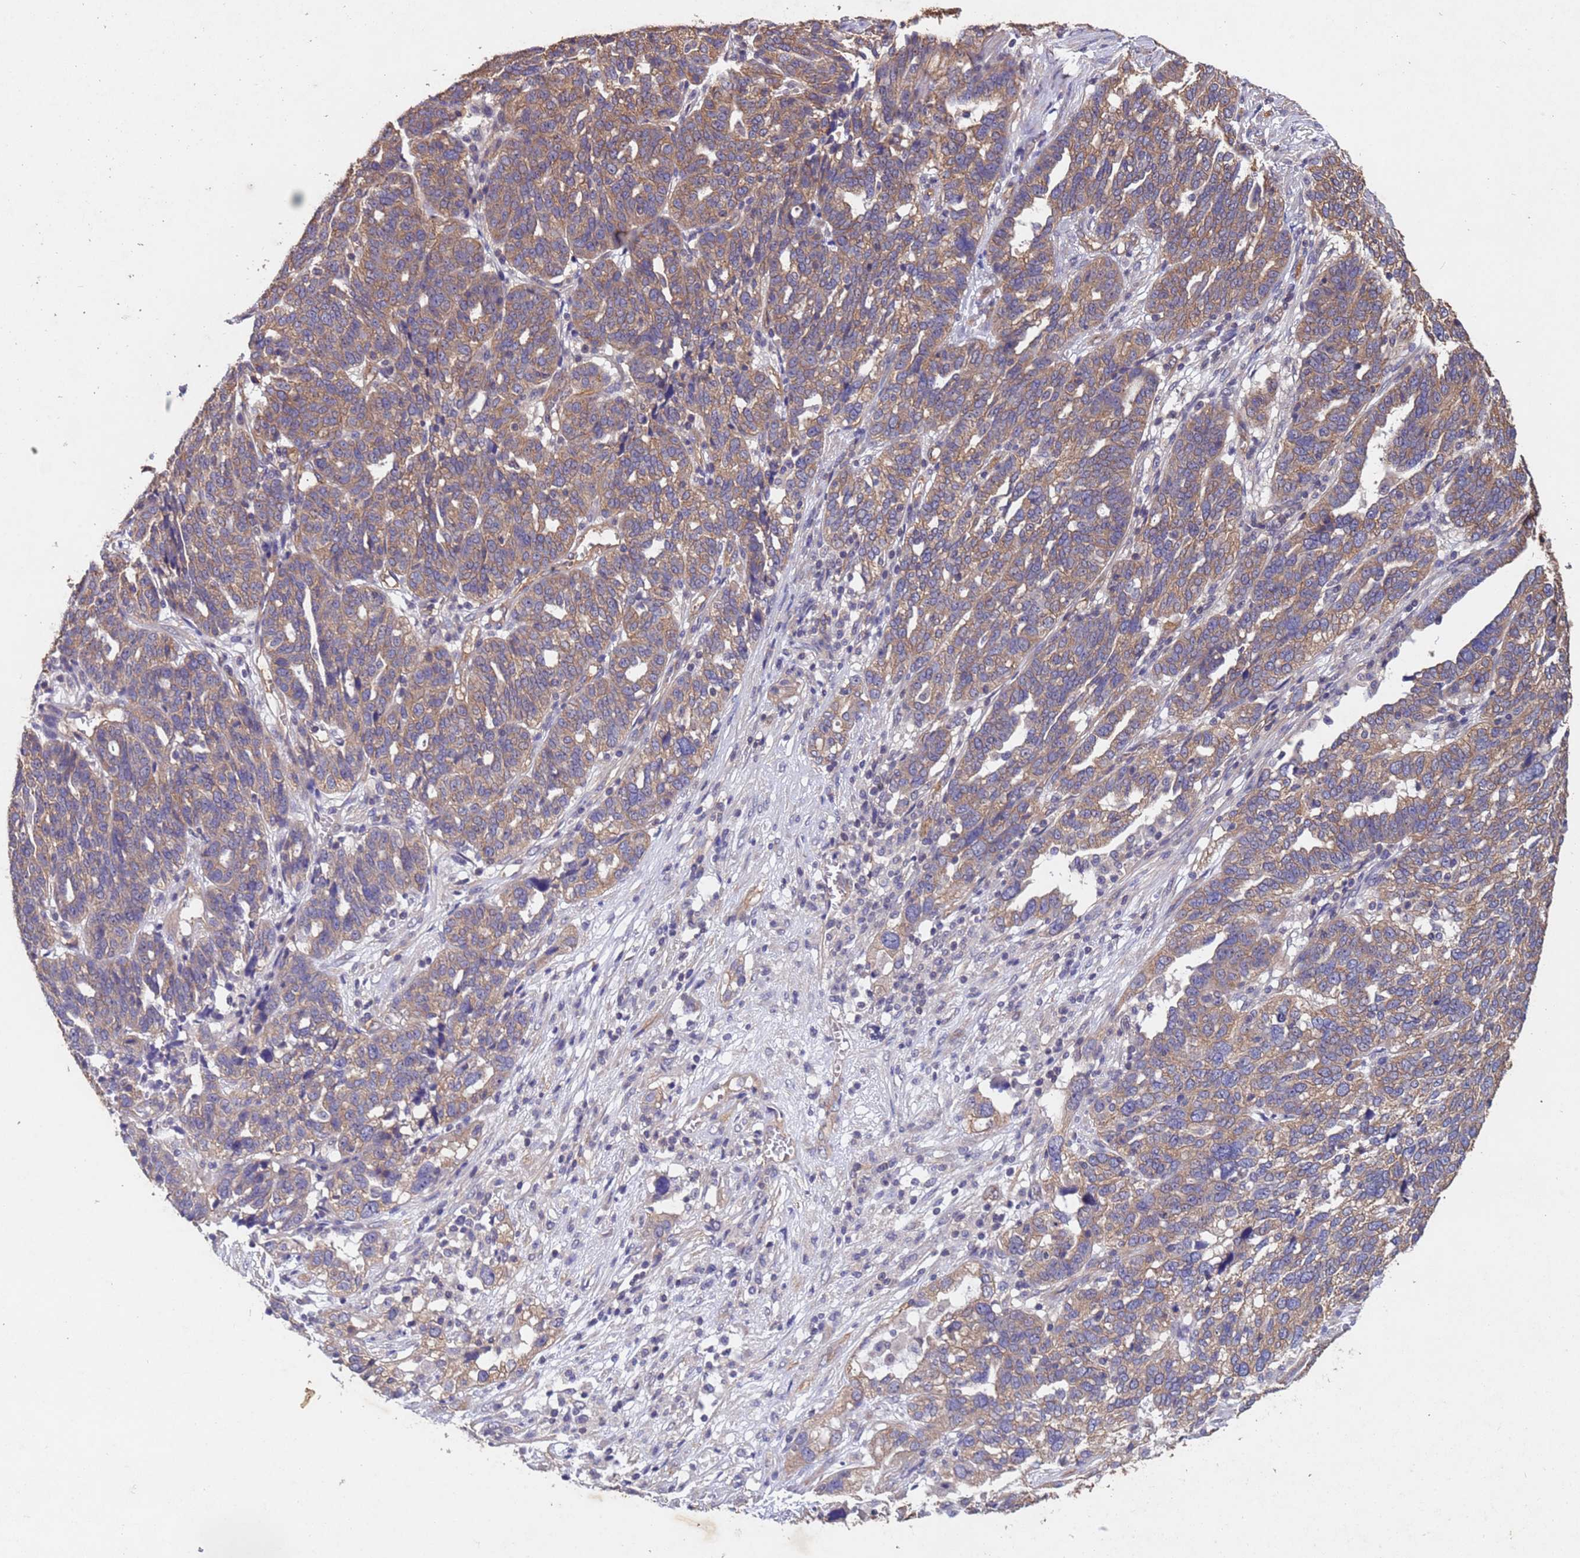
{"staining": {"intensity": "moderate", "quantity": ">75%", "location": "cytoplasmic/membranous"}, "tissue": "ovarian cancer", "cell_type": "Tumor cells", "image_type": "cancer", "snomed": [{"axis": "morphology", "description": "Cystadenocarcinoma, serous, NOS"}, {"axis": "topography", "description": "Ovary"}], "caption": "The image shows a brown stain indicating the presence of a protein in the cytoplasmic/membranous of tumor cells in ovarian cancer.", "gene": "MTX3", "patient": {"sex": "female", "age": 59}}